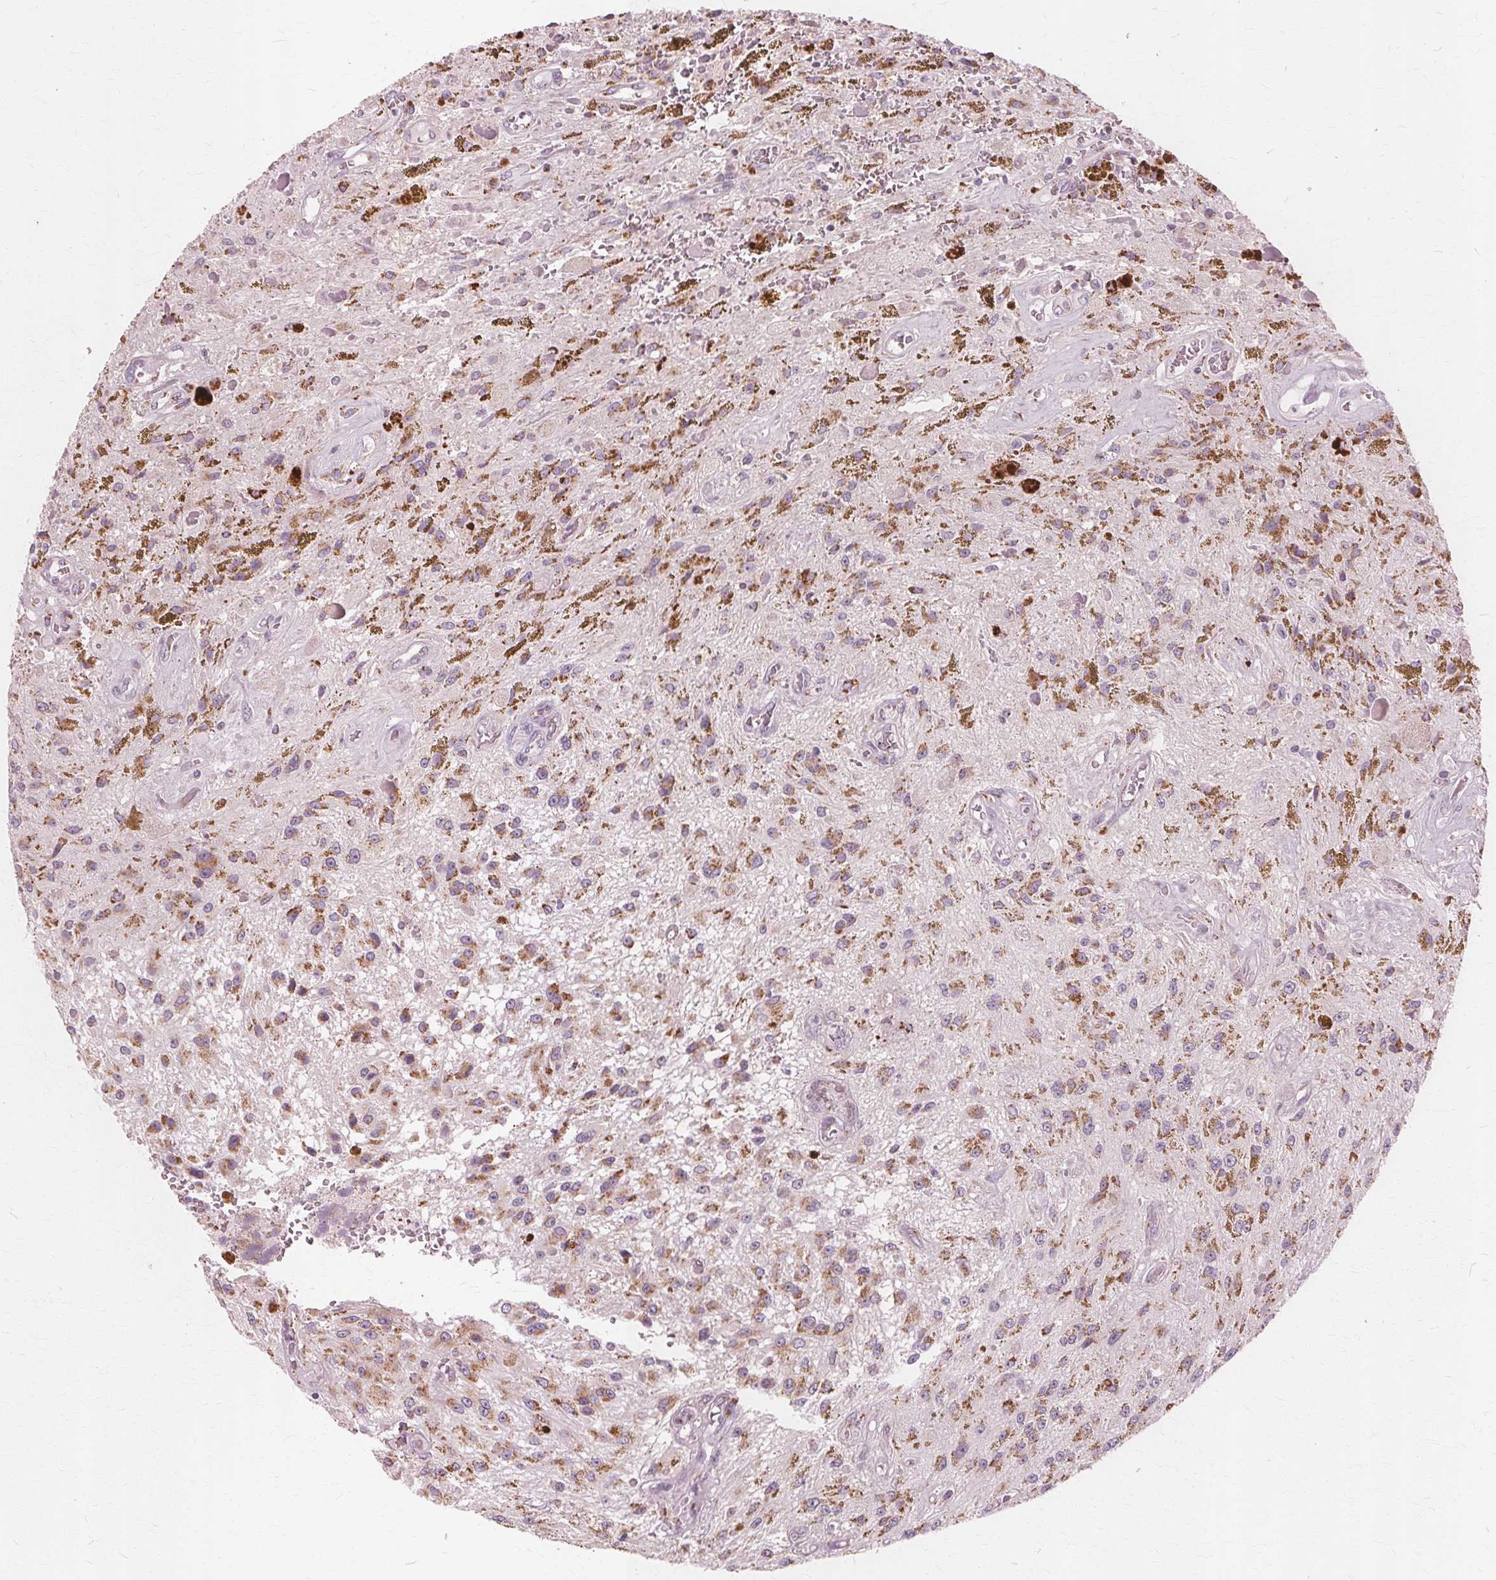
{"staining": {"intensity": "moderate", "quantity": "25%-75%", "location": "cytoplasmic/membranous"}, "tissue": "glioma", "cell_type": "Tumor cells", "image_type": "cancer", "snomed": [{"axis": "morphology", "description": "Glioma, malignant, Low grade"}, {"axis": "topography", "description": "Cerebellum"}], "caption": "High-power microscopy captured an immunohistochemistry photomicrograph of glioma, revealing moderate cytoplasmic/membranous staining in about 25%-75% of tumor cells.", "gene": "DNASE2", "patient": {"sex": "female", "age": 14}}